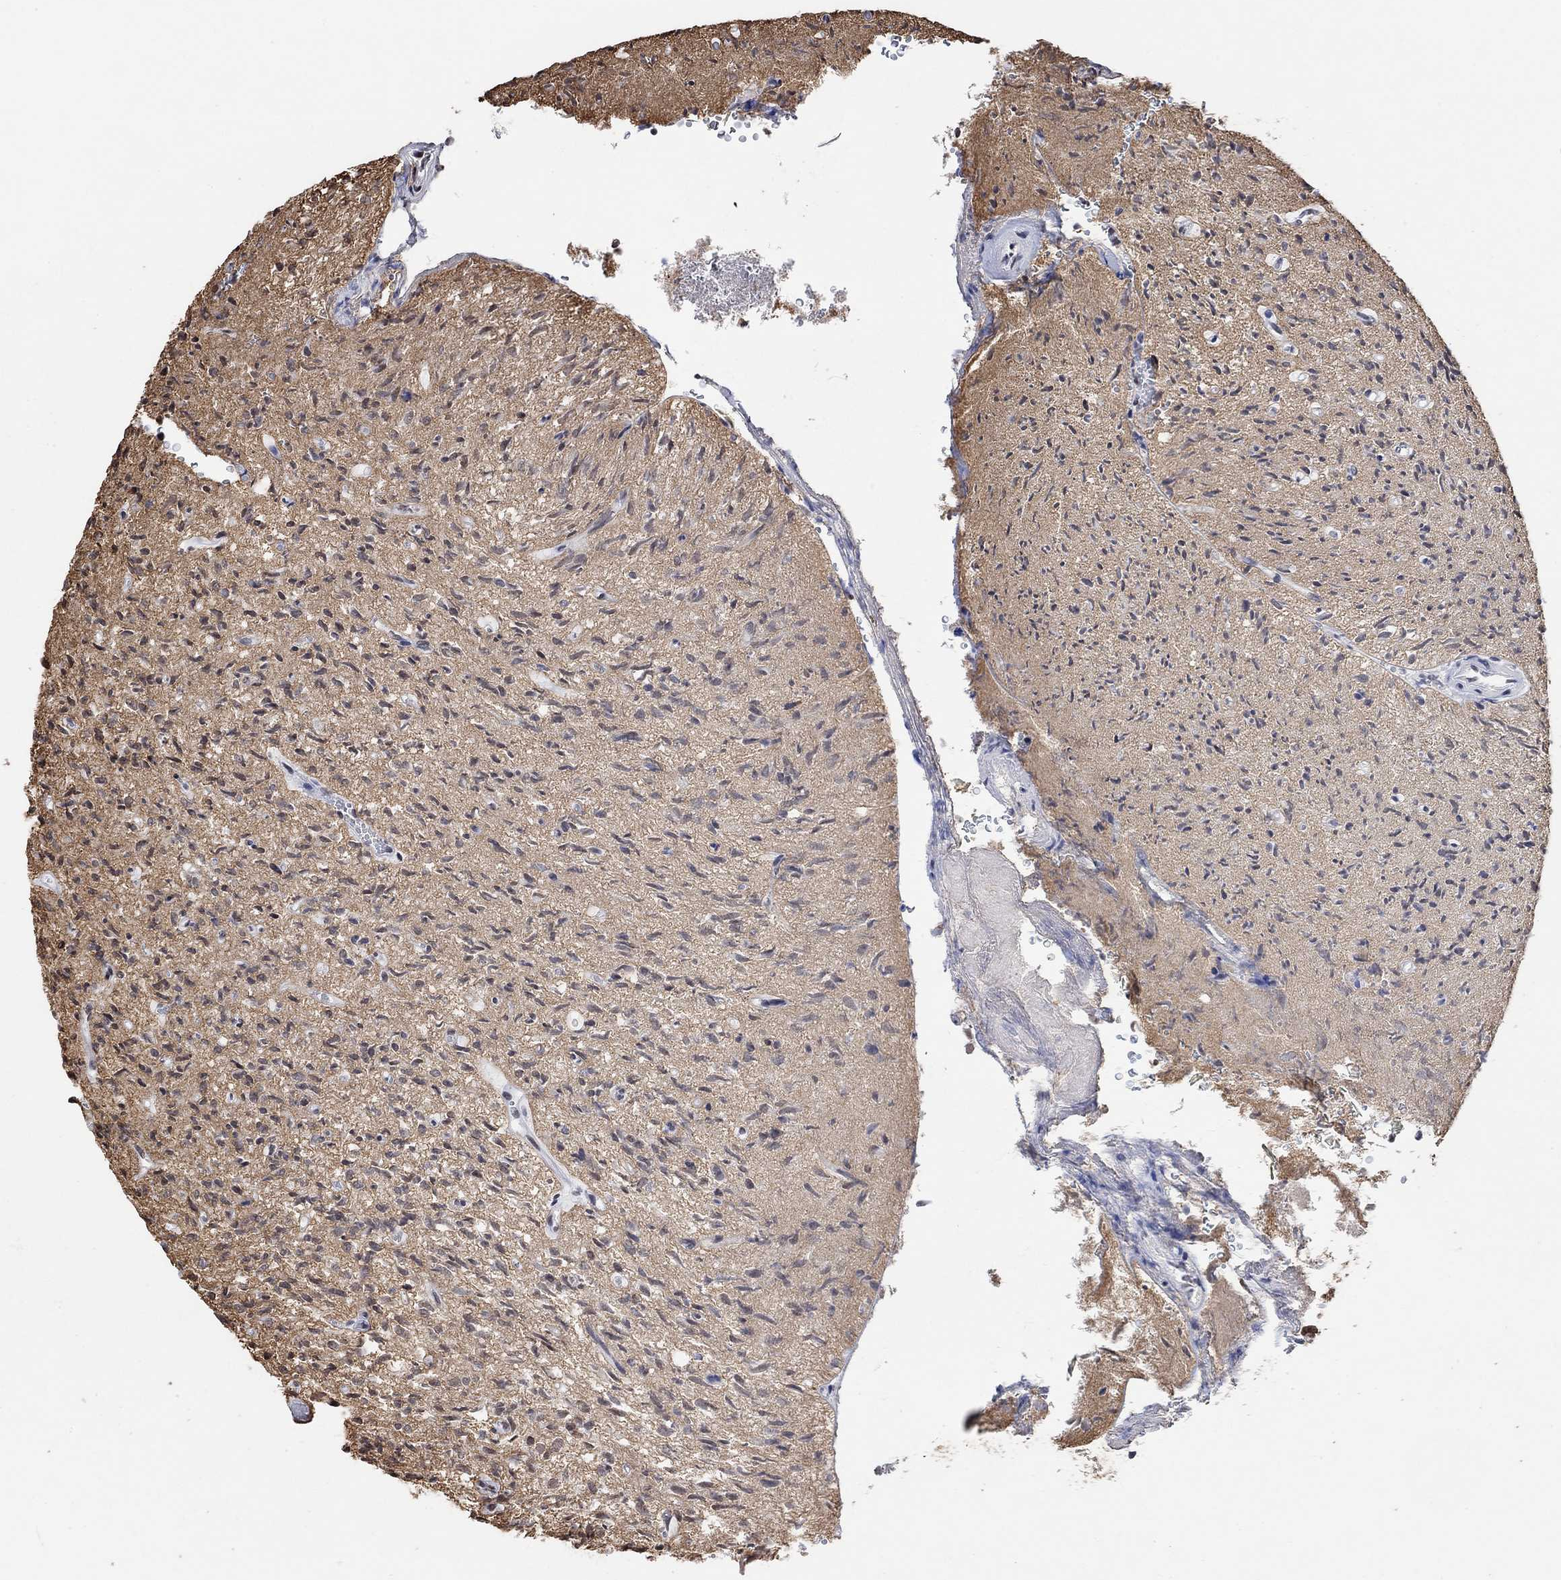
{"staining": {"intensity": "negative", "quantity": "none", "location": "none"}, "tissue": "glioma", "cell_type": "Tumor cells", "image_type": "cancer", "snomed": [{"axis": "morphology", "description": "Glioma, malignant, High grade"}, {"axis": "topography", "description": "Brain"}], "caption": "This is a image of immunohistochemistry (IHC) staining of glioma, which shows no positivity in tumor cells.", "gene": "USP39", "patient": {"sex": "male", "age": 64}}